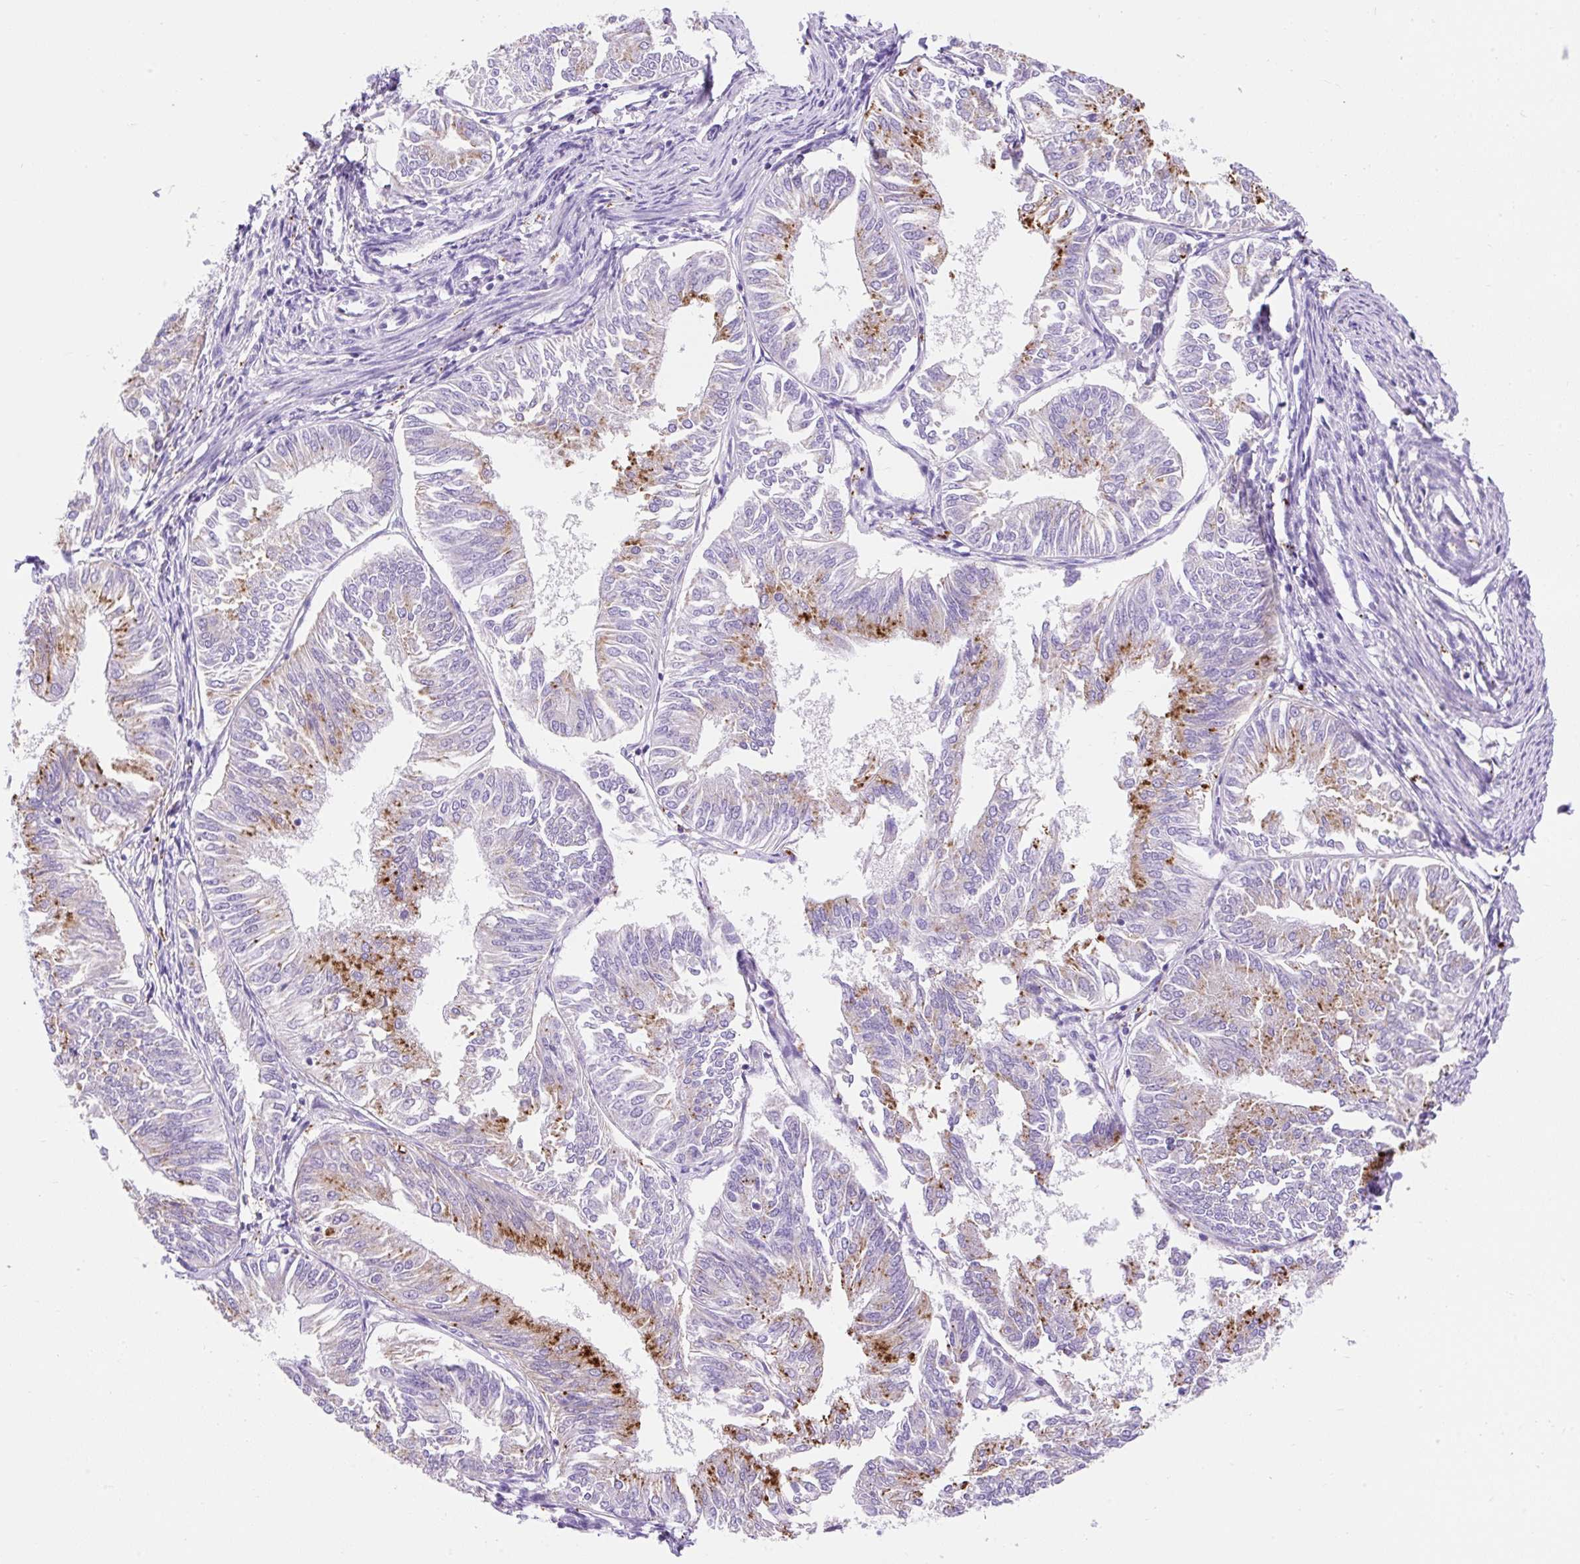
{"staining": {"intensity": "strong", "quantity": "<25%", "location": "cytoplasmic/membranous"}, "tissue": "endometrial cancer", "cell_type": "Tumor cells", "image_type": "cancer", "snomed": [{"axis": "morphology", "description": "Adenocarcinoma, NOS"}, {"axis": "topography", "description": "Endometrium"}], "caption": "A brown stain labels strong cytoplasmic/membranous expression of a protein in human adenocarcinoma (endometrial) tumor cells. (Stains: DAB (3,3'-diaminobenzidine) in brown, nuclei in blue, Microscopy: brightfield microscopy at high magnification).", "gene": "HEXB", "patient": {"sex": "female", "age": 58}}